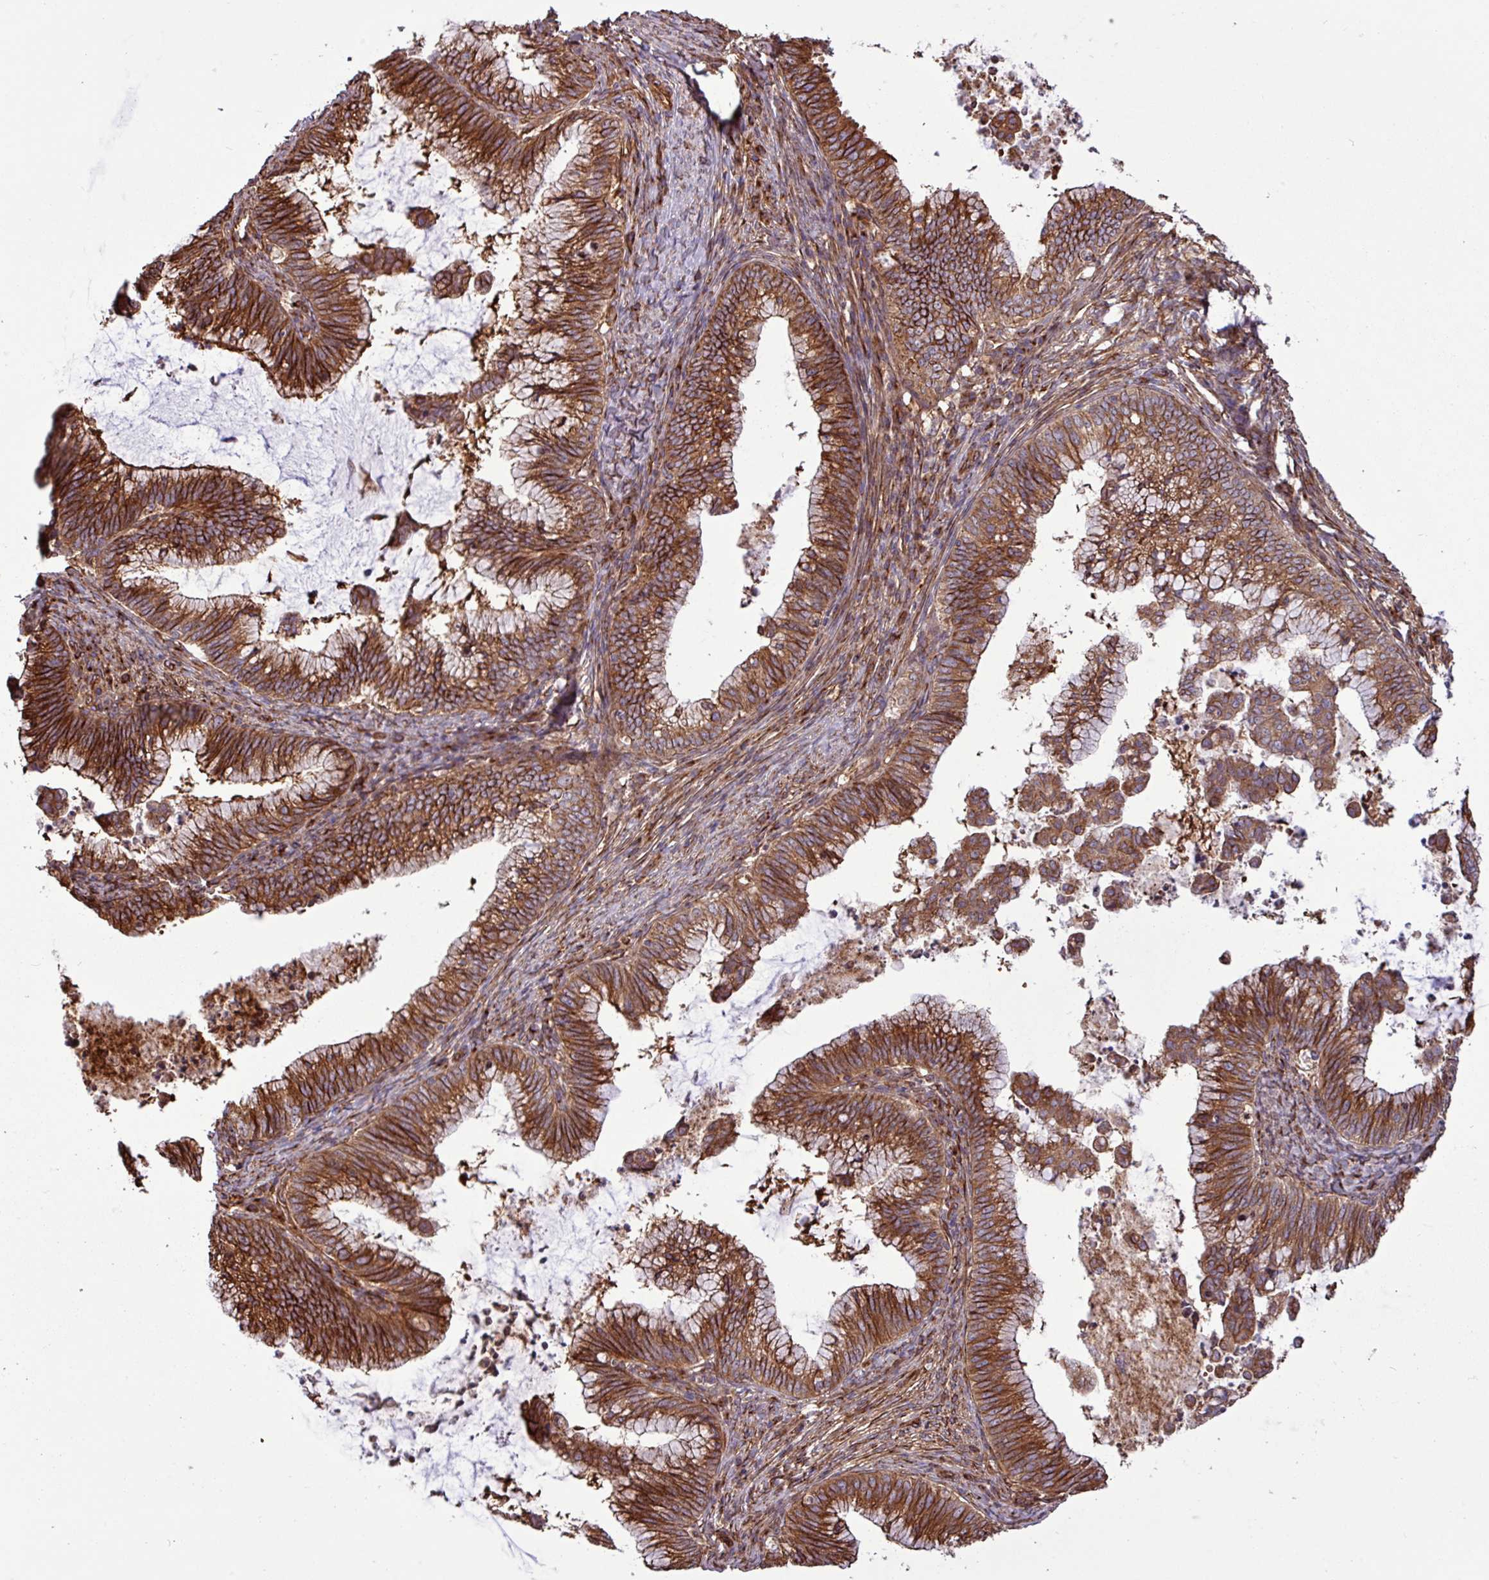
{"staining": {"intensity": "strong", "quantity": ">75%", "location": "cytoplasmic/membranous"}, "tissue": "cervical cancer", "cell_type": "Tumor cells", "image_type": "cancer", "snomed": [{"axis": "morphology", "description": "Adenocarcinoma, NOS"}, {"axis": "topography", "description": "Cervix"}], "caption": "DAB immunohistochemical staining of cervical adenocarcinoma shows strong cytoplasmic/membranous protein expression in about >75% of tumor cells. (DAB IHC with brightfield microscopy, high magnification).", "gene": "ZNF300", "patient": {"sex": "female", "age": 36}}